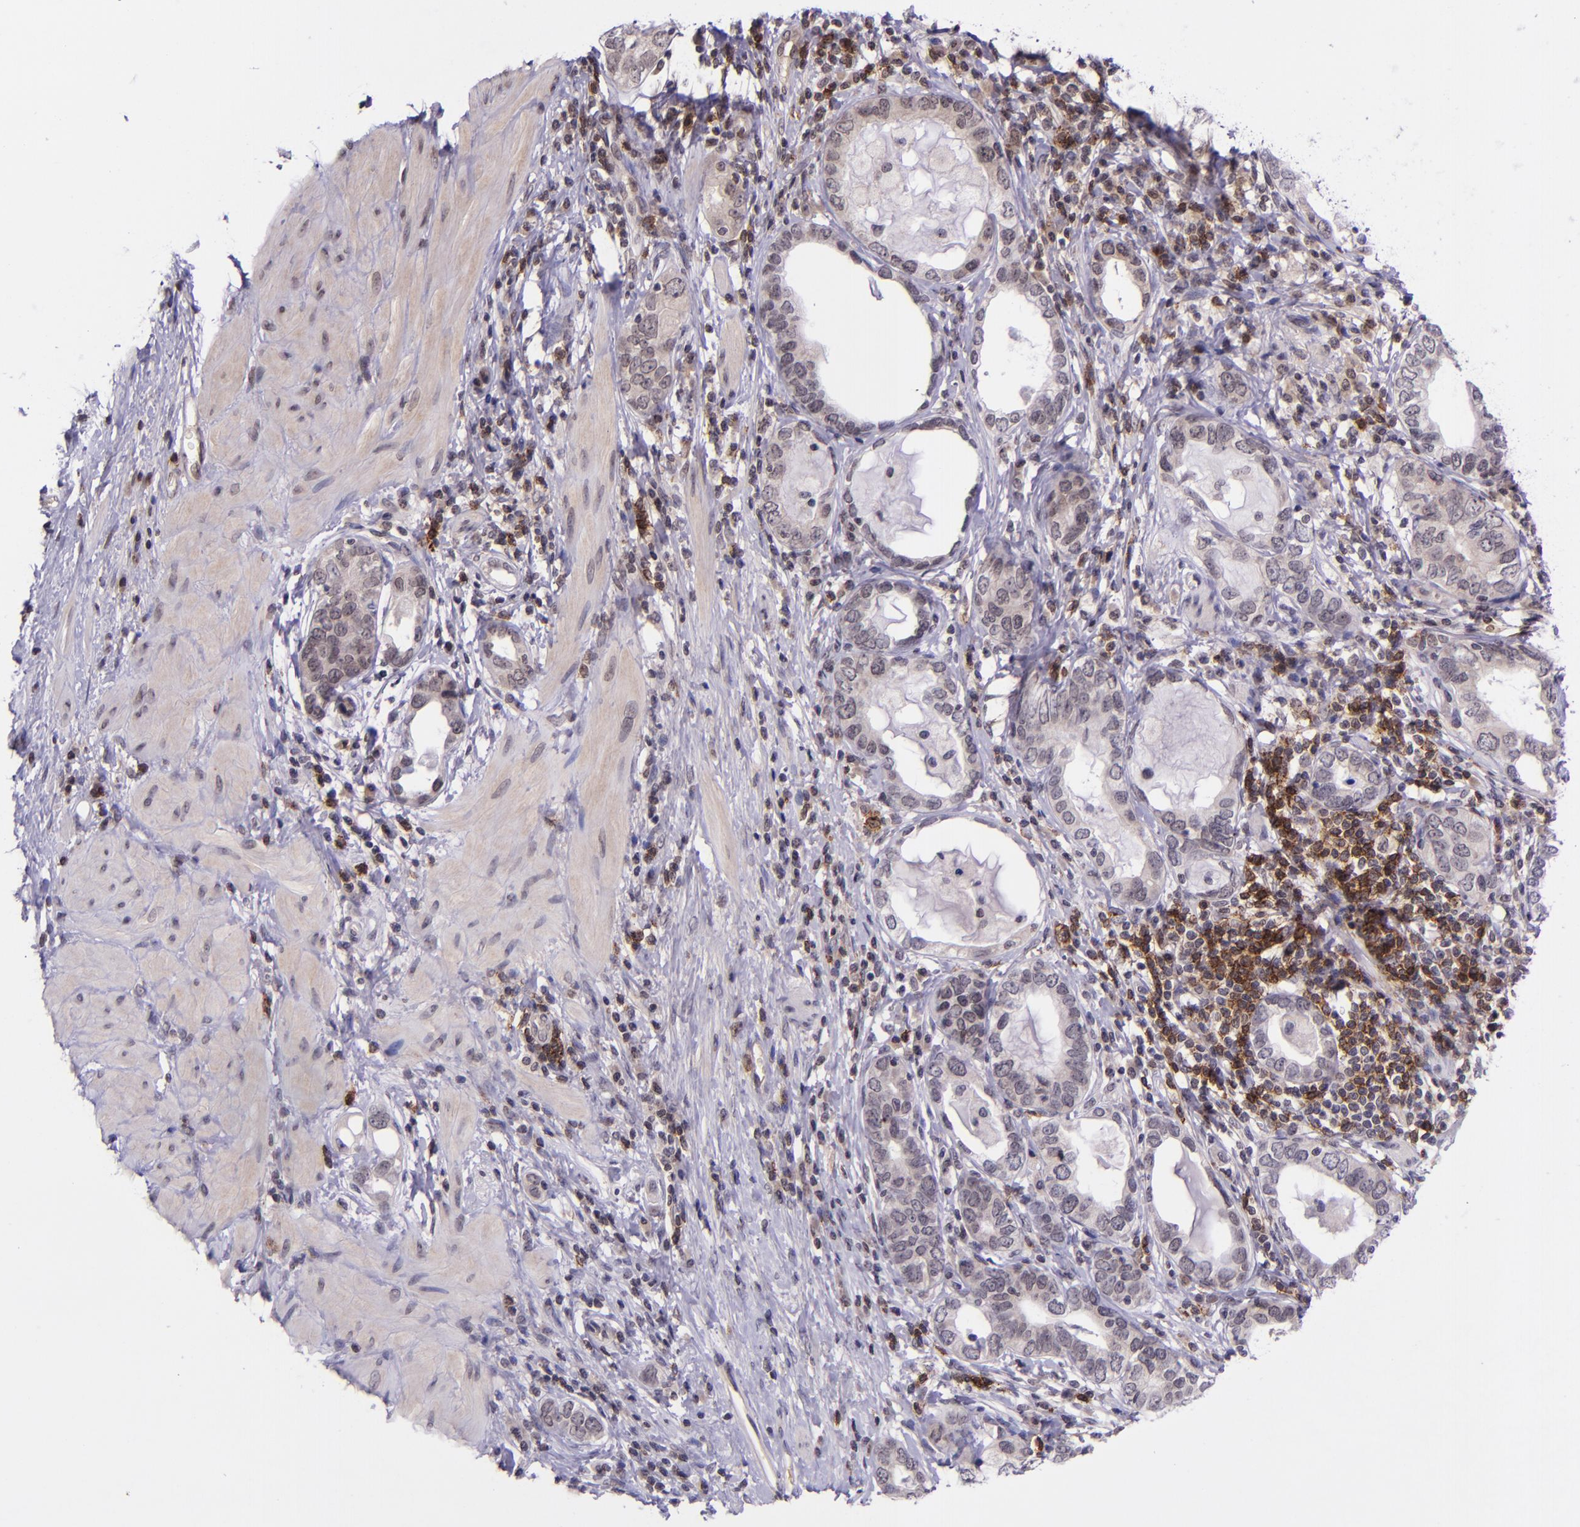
{"staining": {"intensity": "weak", "quantity": "25%-75%", "location": "cytoplasmic/membranous"}, "tissue": "stomach cancer", "cell_type": "Tumor cells", "image_type": "cancer", "snomed": [{"axis": "morphology", "description": "Adenocarcinoma, NOS"}, {"axis": "topography", "description": "Stomach, lower"}], "caption": "Adenocarcinoma (stomach) stained with immunohistochemistry reveals weak cytoplasmic/membranous staining in approximately 25%-75% of tumor cells. The staining is performed using DAB (3,3'-diaminobenzidine) brown chromogen to label protein expression. The nuclei are counter-stained blue using hematoxylin.", "gene": "SELL", "patient": {"sex": "female", "age": 93}}